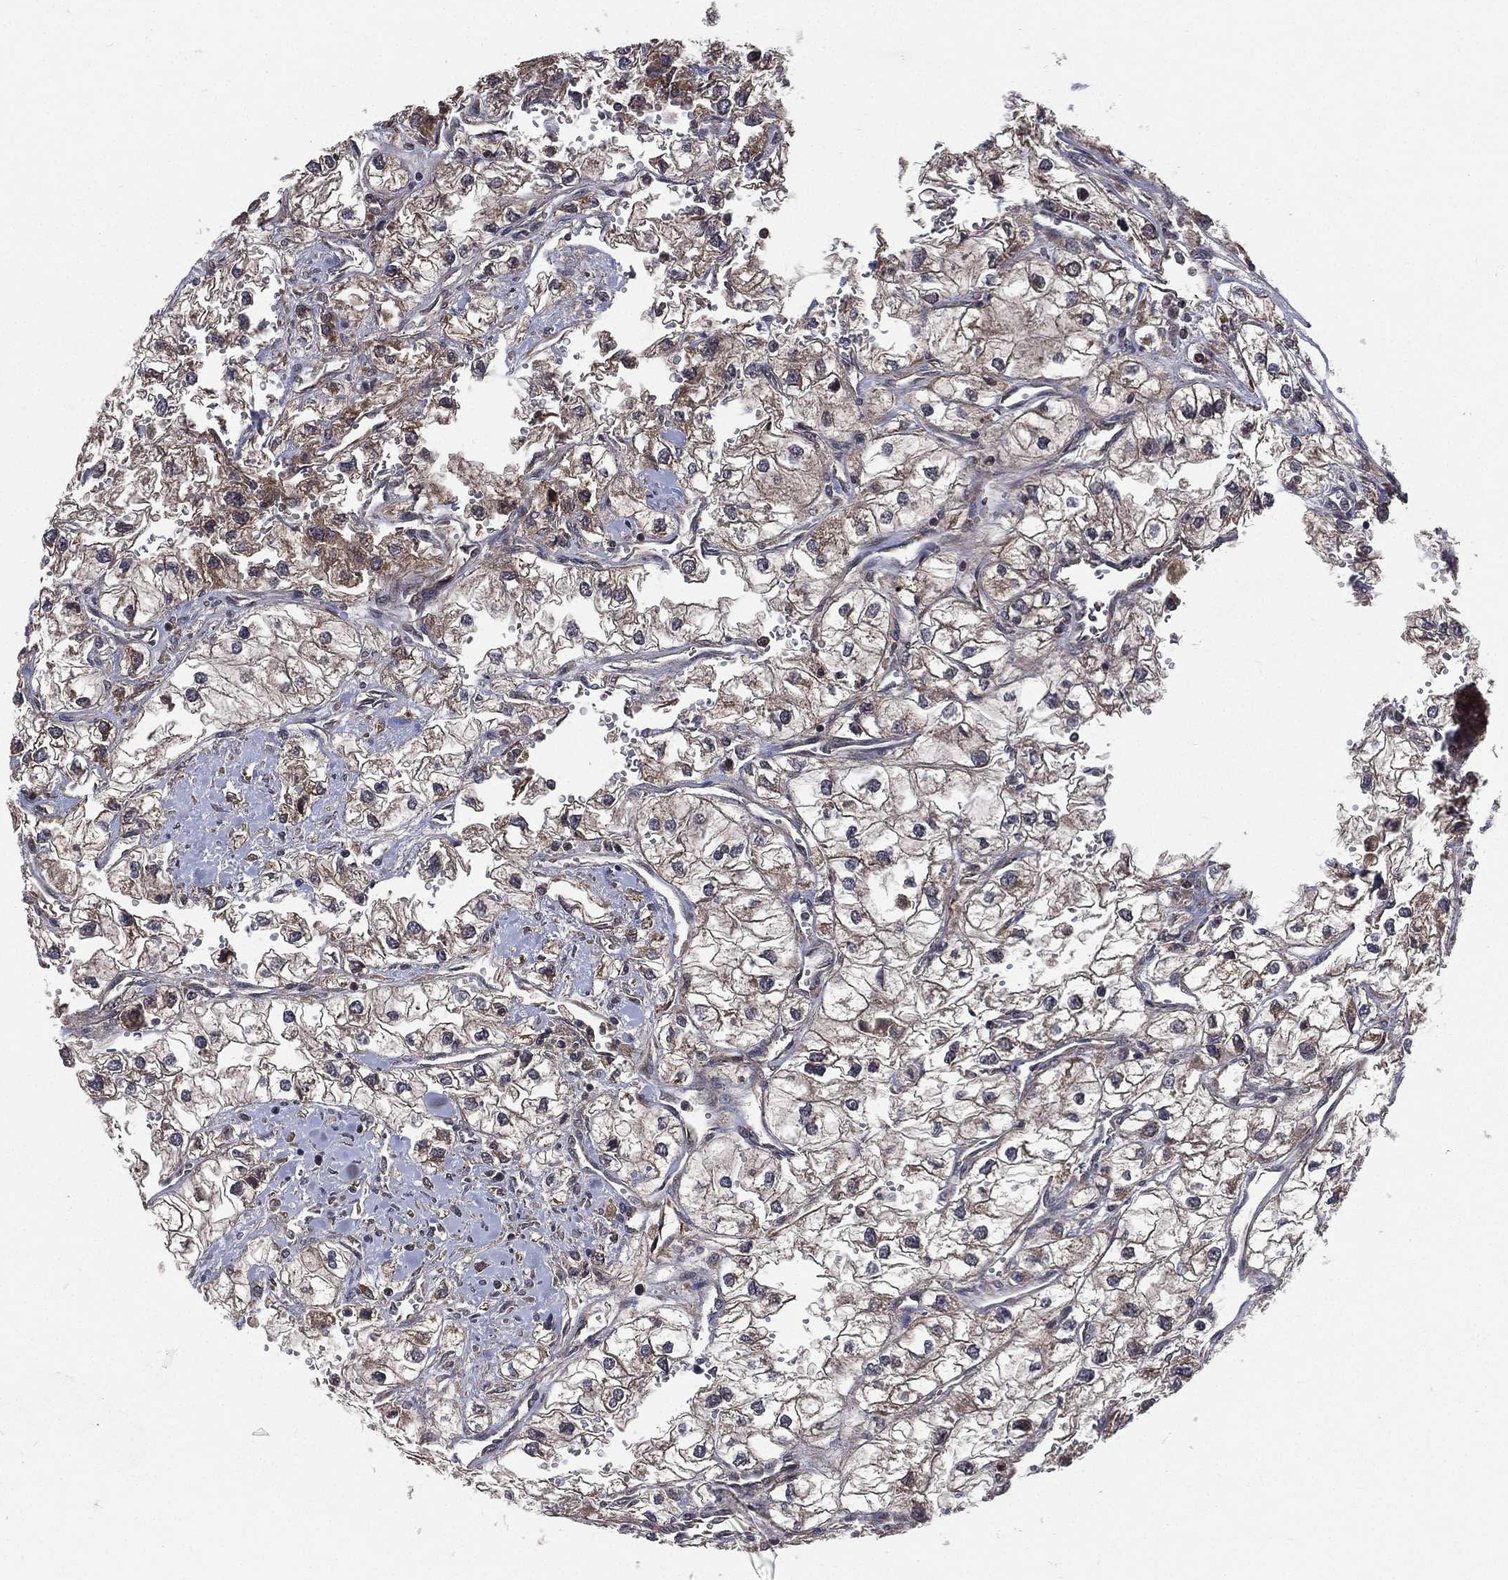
{"staining": {"intensity": "moderate", "quantity": "25%-75%", "location": "cytoplasmic/membranous"}, "tissue": "renal cancer", "cell_type": "Tumor cells", "image_type": "cancer", "snomed": [{"axis": "morphology", "description": "Adenocarcinoma, NOS"}, {"axis": "topography", "description": "Kidney"}], "caption": "Immunohistochemistry (DAB) staining of human renal cancer shows moderate cytoplasmic/membranous protein positivity in approximately 25%-75% of tumor cells. The staining was performed using DAB to visualize the protein expression in brown, while the nuclei were stained in blue with hematoxylin (Magnification: 20x).", "gene": "RAB11FIP4", "patient": {"sex": "male", "age": 59}}